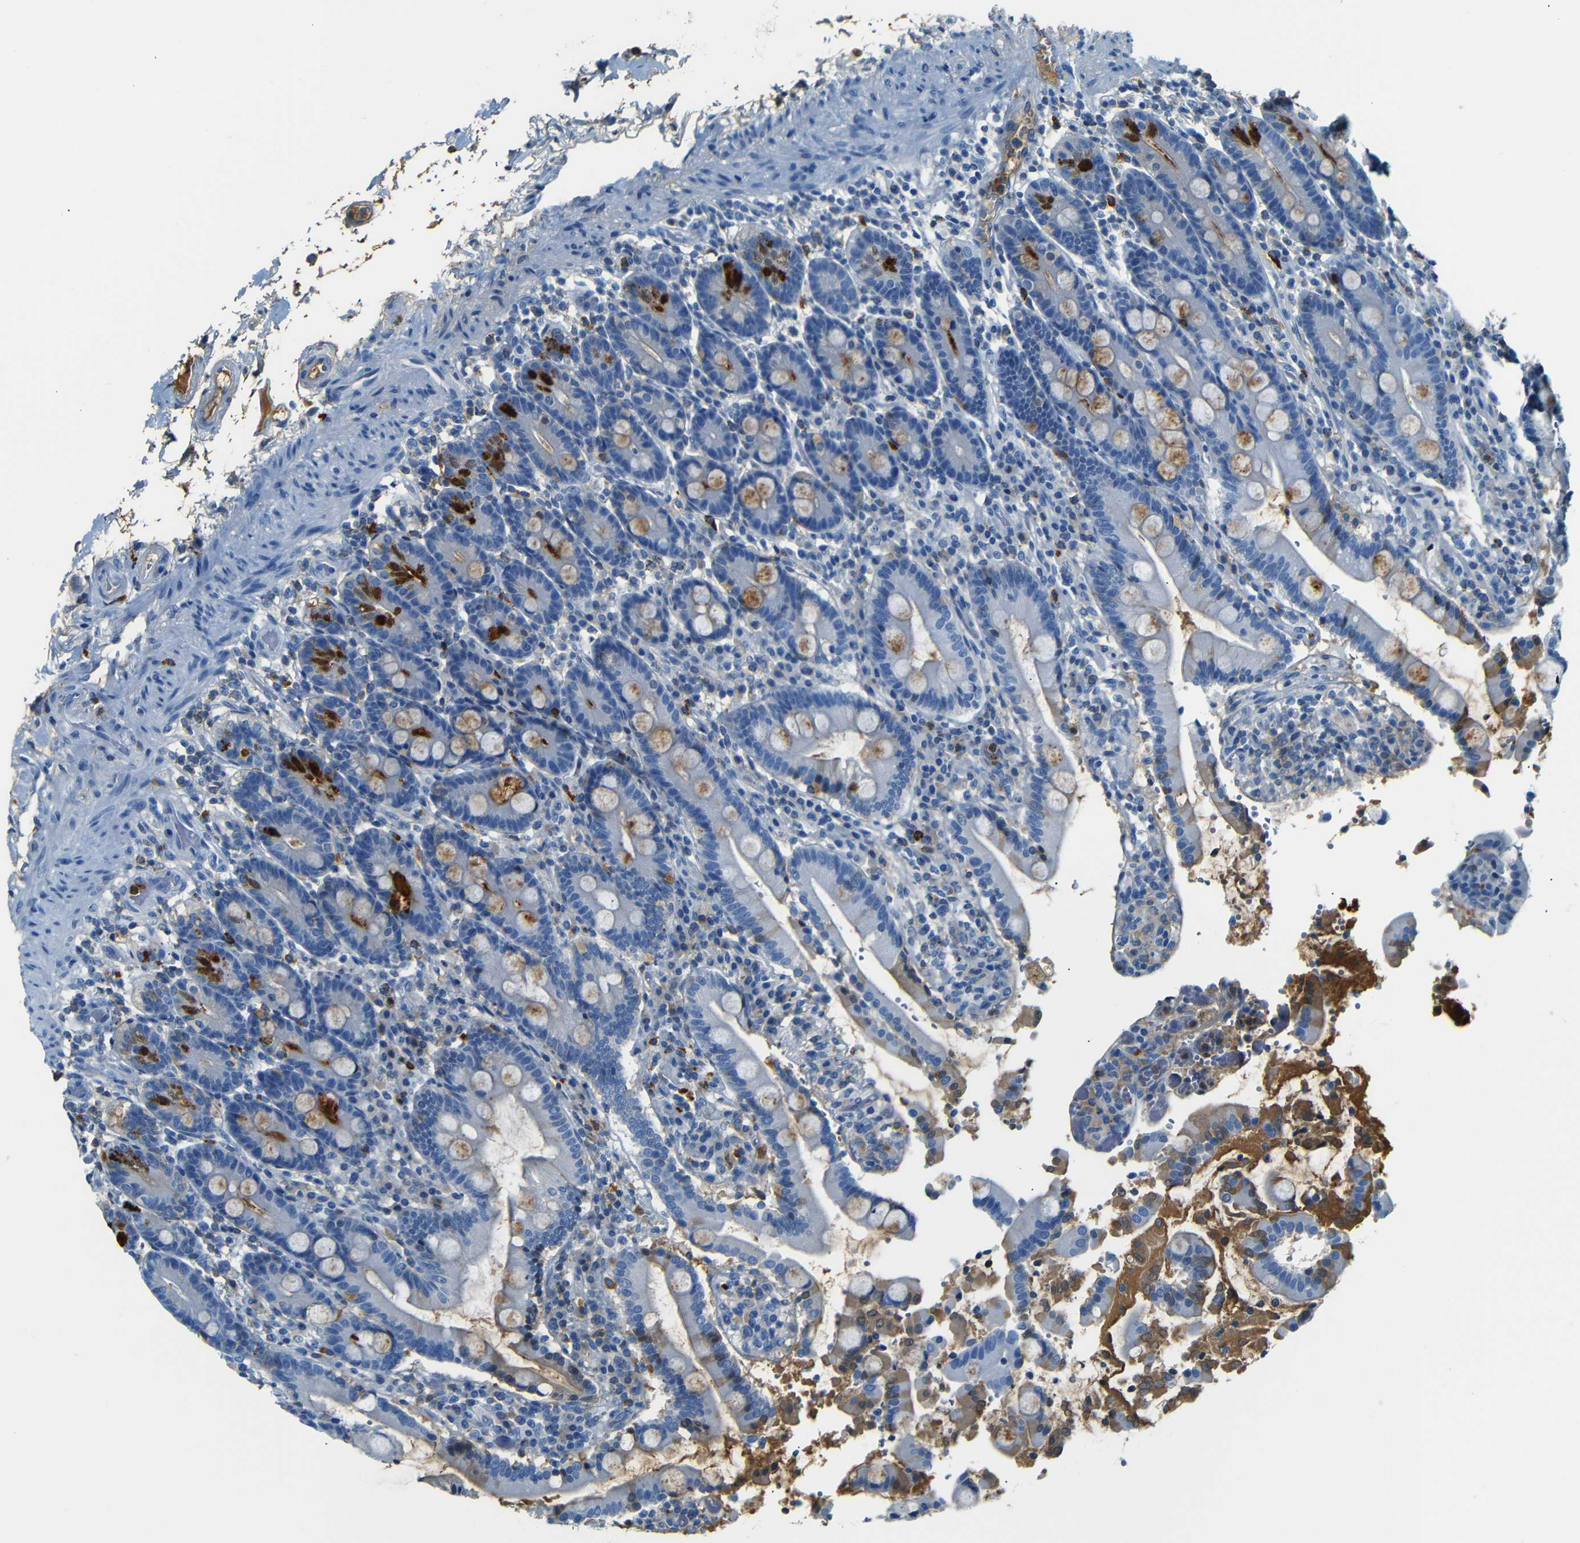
{"staining": {"intensity": "strong", "quantity": "<25%", "location": "cytoplasmic/membranous"}, "tissue": "duodenum", "cell_type": "Glandular cells", "image_type": "normal", "snomed": [{"axis": "morphology", "description": "Normal tissue, NOS"}, {"axis": "topography", "description": "Small intestine, NOS"}], "caption": "Duodenum stained with a brown dye displays strong cytoplasmic/membranous positive staining in about <25% of glandular cells.", "gene": "SERPINA1", "patient": {"sex": "female", "age": 71}}